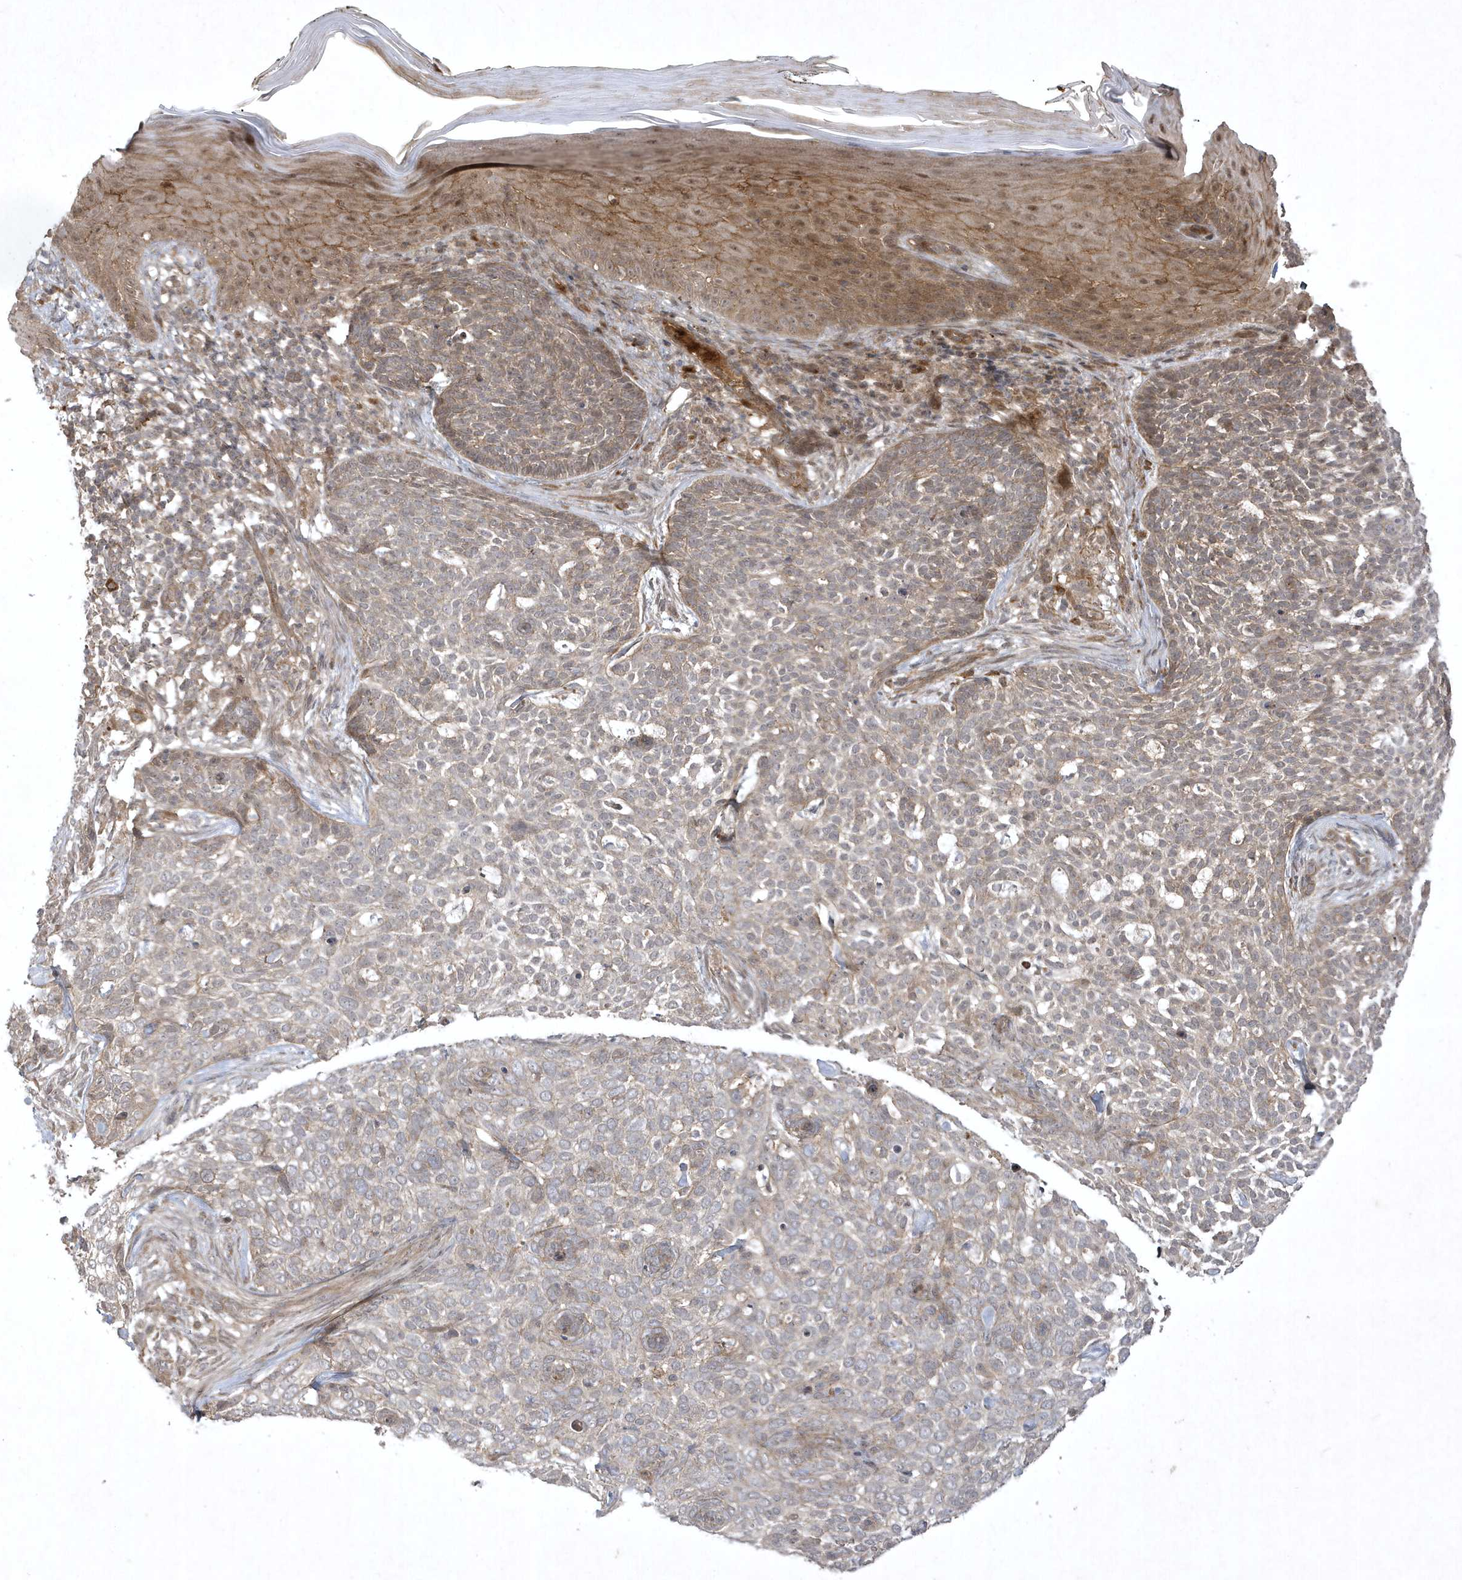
{"staining": {"intensity": "negative", "quantity": "none", "location": "none"}, "tissue": "skin cancer", "cell_type": "Tumor cells", "image_type": "cancer", "snomed": [{"axis": "morphology", "description": "Basal cell carcinoma"}, {"axis": "topography", "description": "Skin"}], "caption": "Immunohistochemical staining of human skin cancer (basal cell carcinoma) demonstrates no significant expression in tumor cells. (DAB IHC, high magnification).", "gene": "FAM83C", "patient": {"sex": "female", "age": 64}}